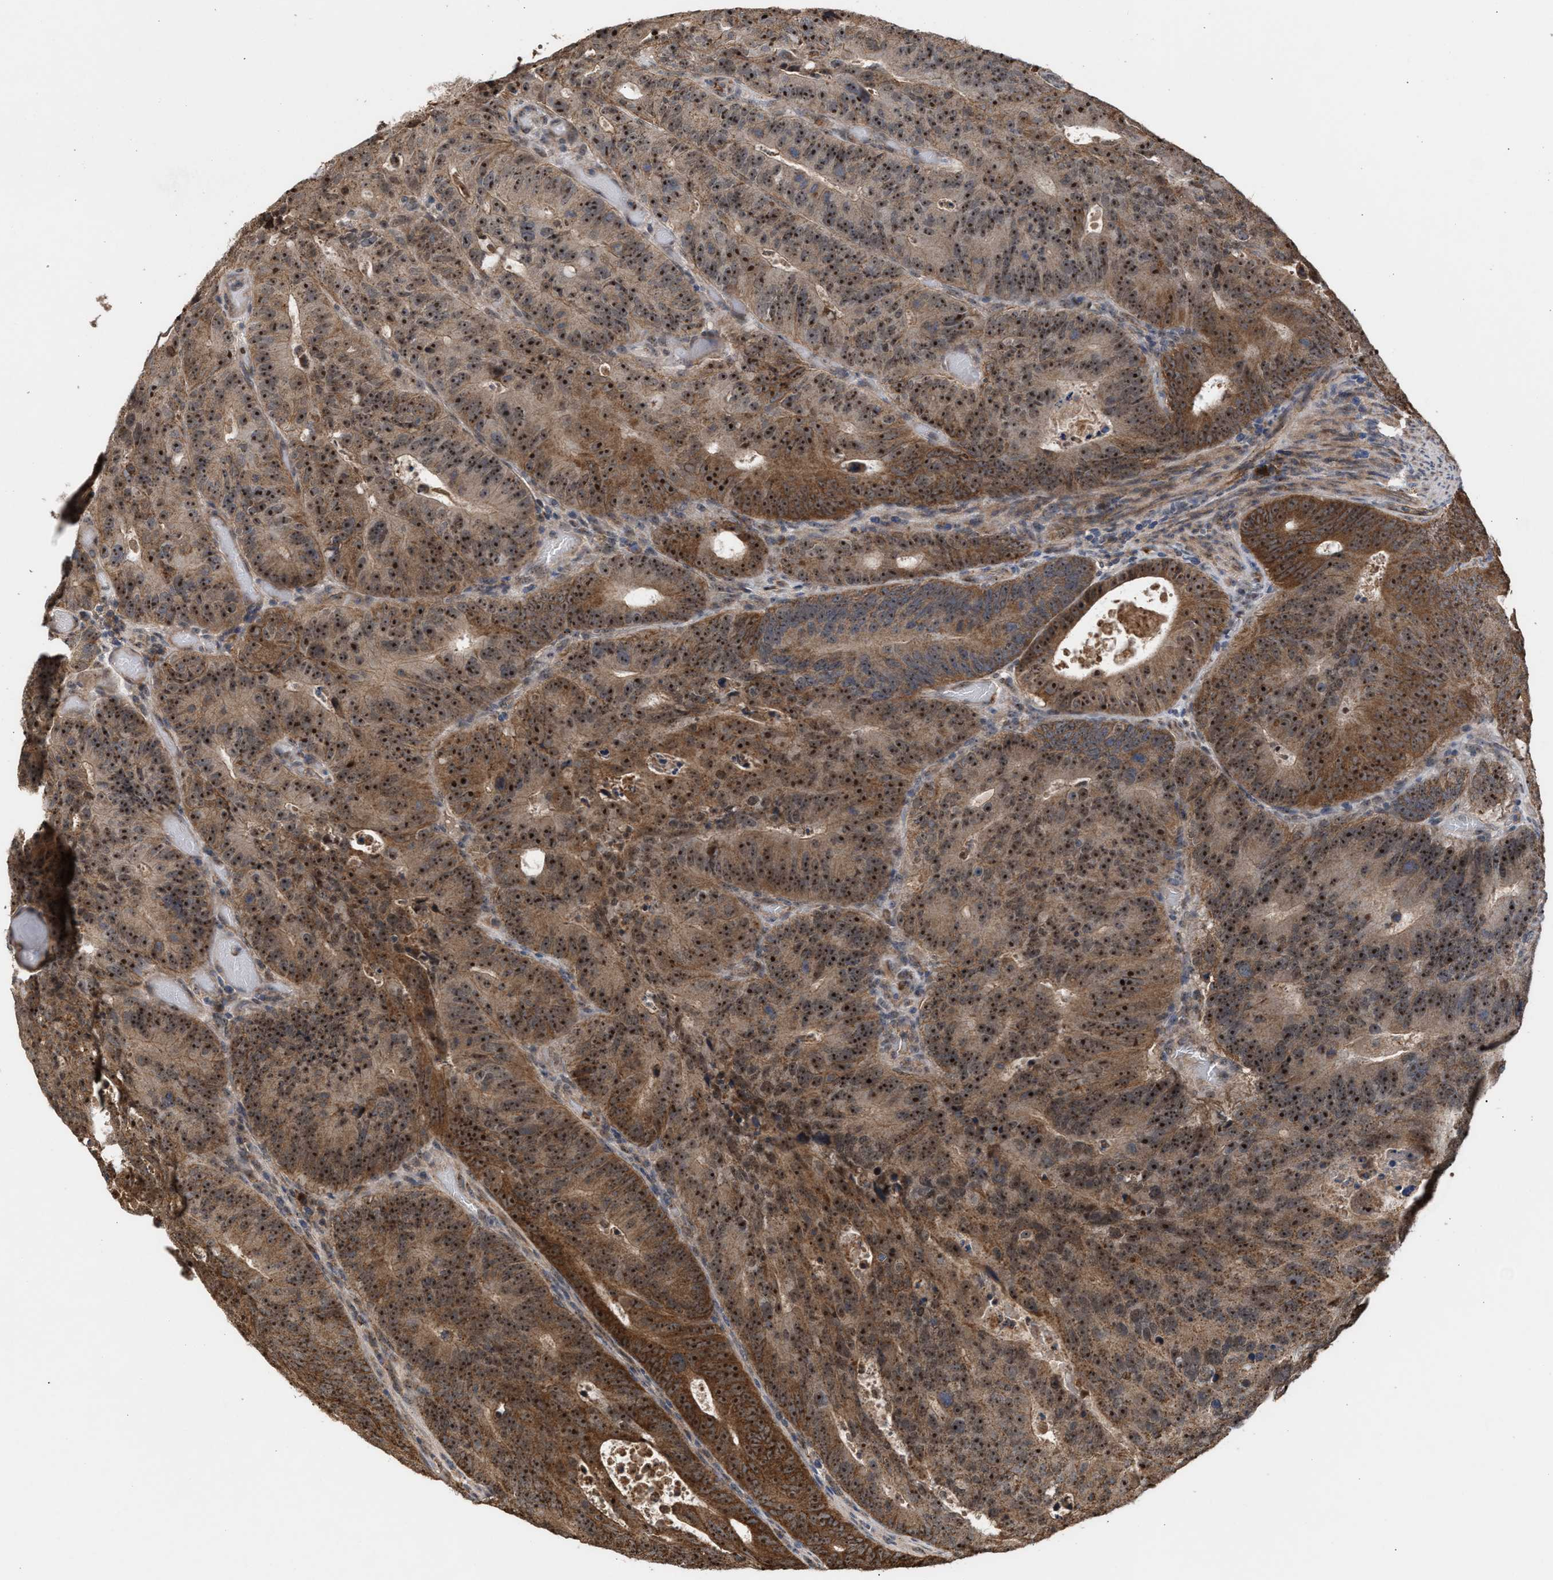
{"staining": {"intensity": "strong", "quantity": ">75%", "location": "cytoplasmic/membranous,nuclear"}, "tissue": "colorectal cancer", "cell_type": "Tumor cells", "image_type": "cancer", "snomed": [{"axis": "morphology", "description": "Adenocarcinoma, NOS"}, {"axis": "topography", "description": "Colon"}], "caption": "This histopathology image displays immunohistochemistry (IHC) staining of human colorectal adenocarcinoma, with high strong cytoplasmic/membranous and nuclear positivity in approximately >75% of tumor cells.", "gene": "EXOSC2", "patient": {"sex": "male", "age": 87}}